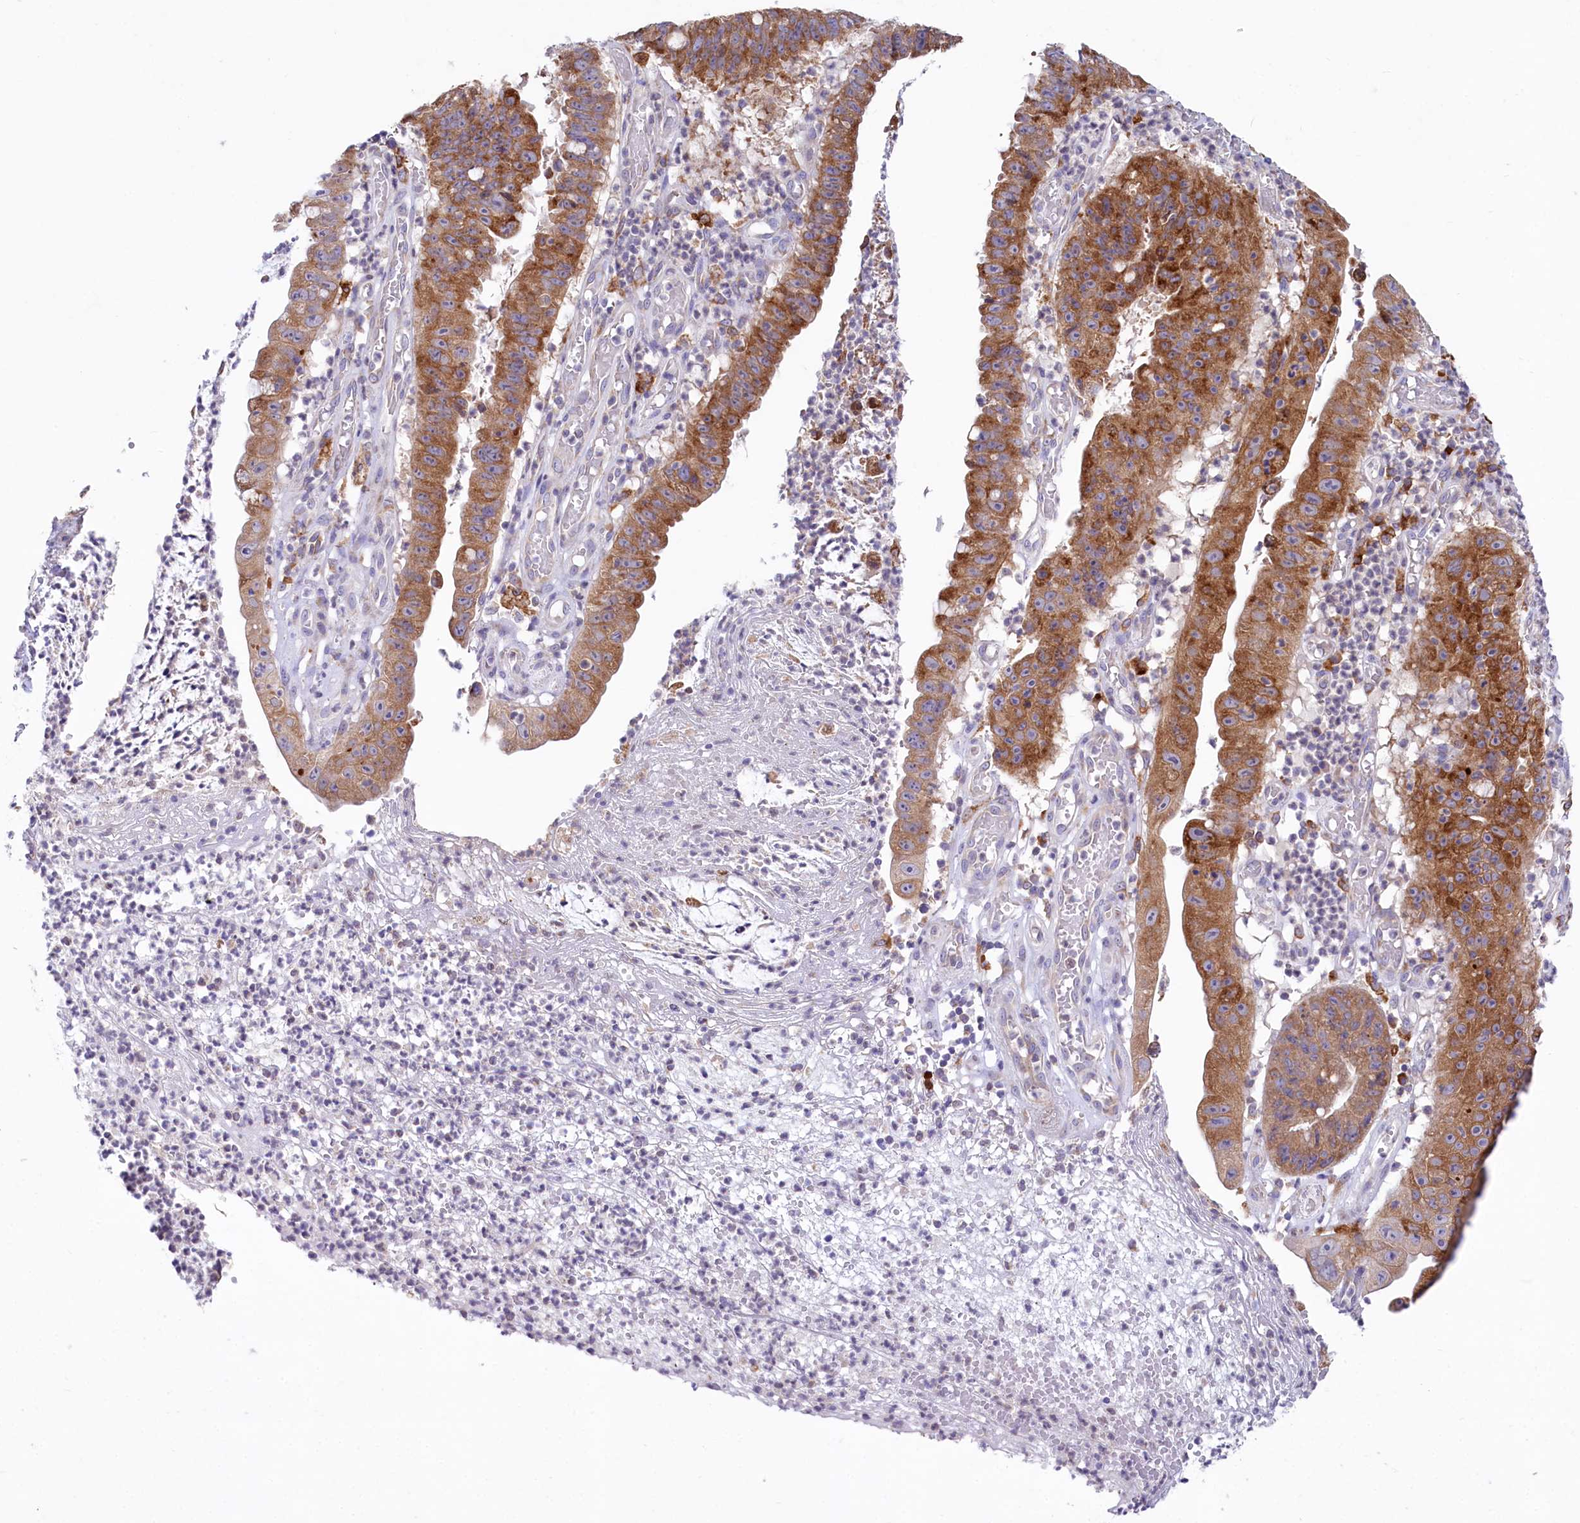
{"staining": {"intensity": "strong", "quantity": ">75%", "location": "cytoplasmic/membranous"}, "tissue": "stomach cancer", "cell_type": "Tumor cells", "image_type": "cancer", "snomed": [{"axis": "morphology", "description": "Adenocarcinoma, NOS"}, {"axis": "topography", "description": "Stomach"}], "caption": "DAB immunohistochemical staining of human adenocarcinoma (stomach) displays strong cytoplasmic/membranous protein expression in about >75% of tumor cells.", "gene": "CHID1", "patient": {"sex": "male", "age": 59}}